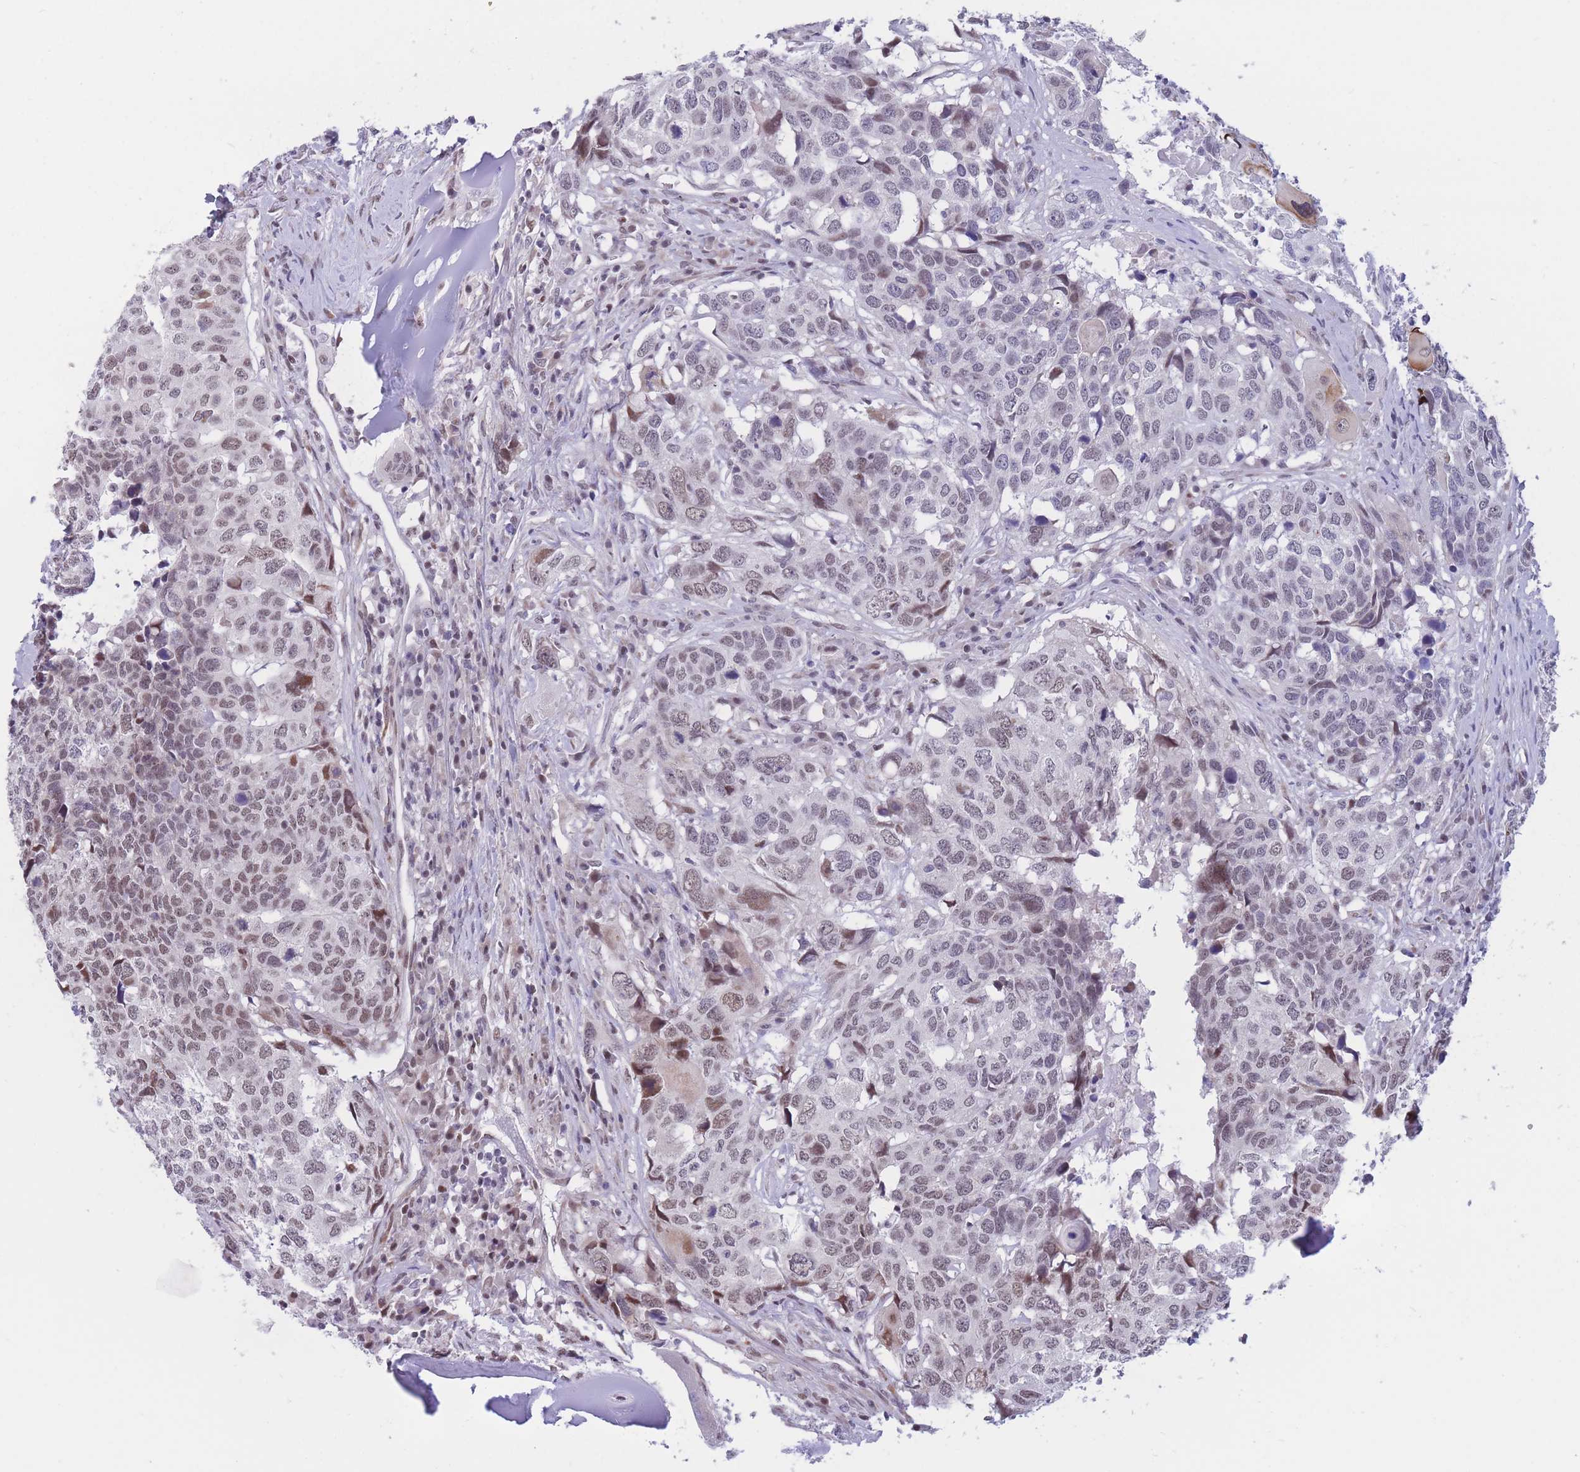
{"staining": {"intensity": "weak", "quantity": "<25%", "location": "nuclear"}, "tissue": "head and neck cancer", "cell_type": "Tumor cells", "image_type": "cancer", "snomed": [{"axis": "morphology", "description": "Squamous cell carcinoma, NOS"}, {"axis": "topography", "description": "Head-Neck"}], "caption": "The histopathology image shows no staining of tumor cells in squamous cell carcinoma (head and neck). Nuclei are stained in blue.", "gene": "BCL9L", "patient": {"sex": "male", "age": 66}}